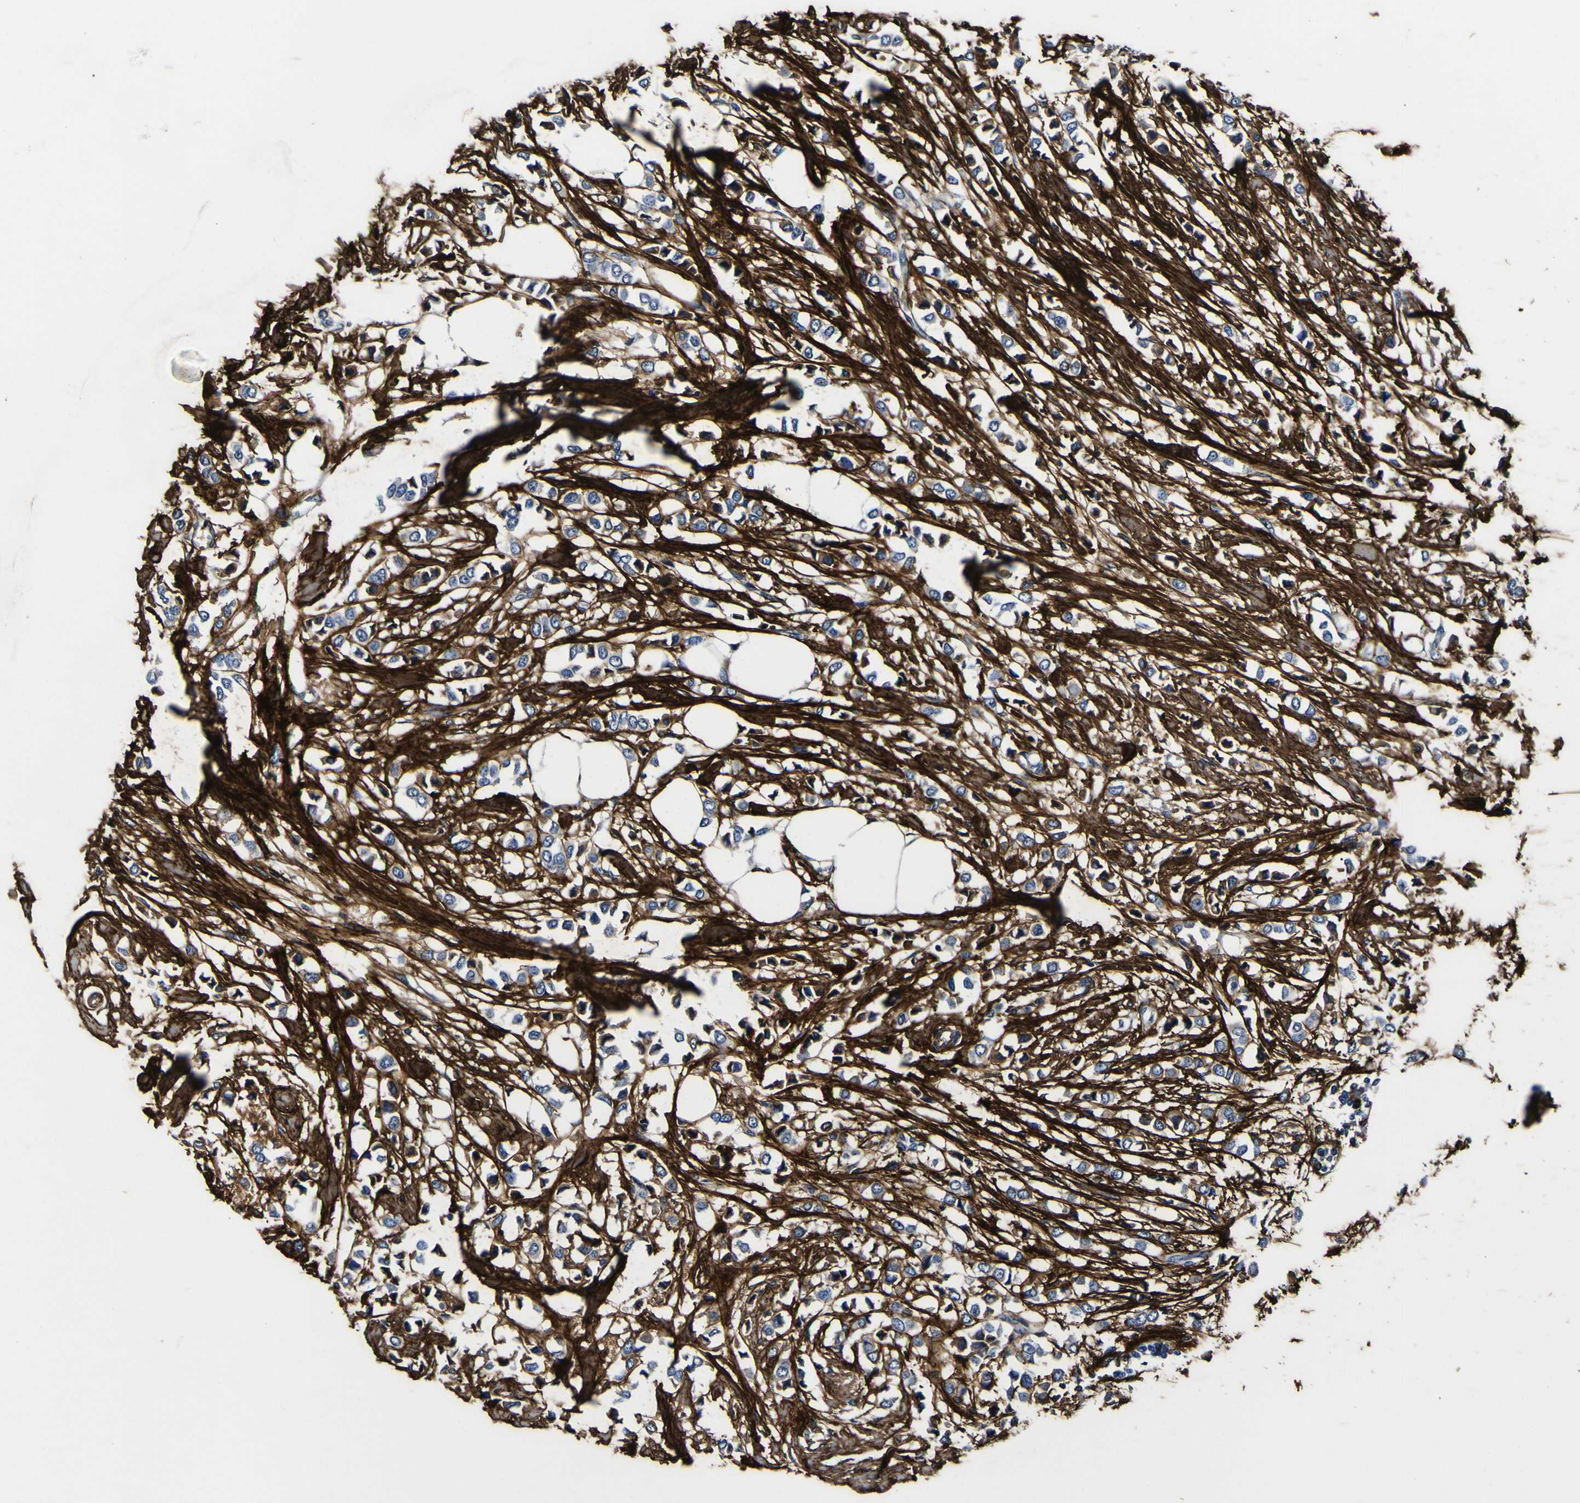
{"staining": {"intensity": "negative", "quantity": "none", "location": "none"}, "tissue": "breast cancer", "cell_type": "Tumor cells", "image_type": "cancer", "snomed": [{"axis": "morphology", "description": "Lobular carcinoma"}, {"axis": "topography", "description": "Breast"}], "caption": "High magnification brightfield microscopy of breast cancer (lobular carcinoma) stained with DAB (brown) and counterstained with hematoxylin (blue): tumor cells show no significant staining.", "gene": "POSTN", "patient": {"sex": "female", "age": 51}}